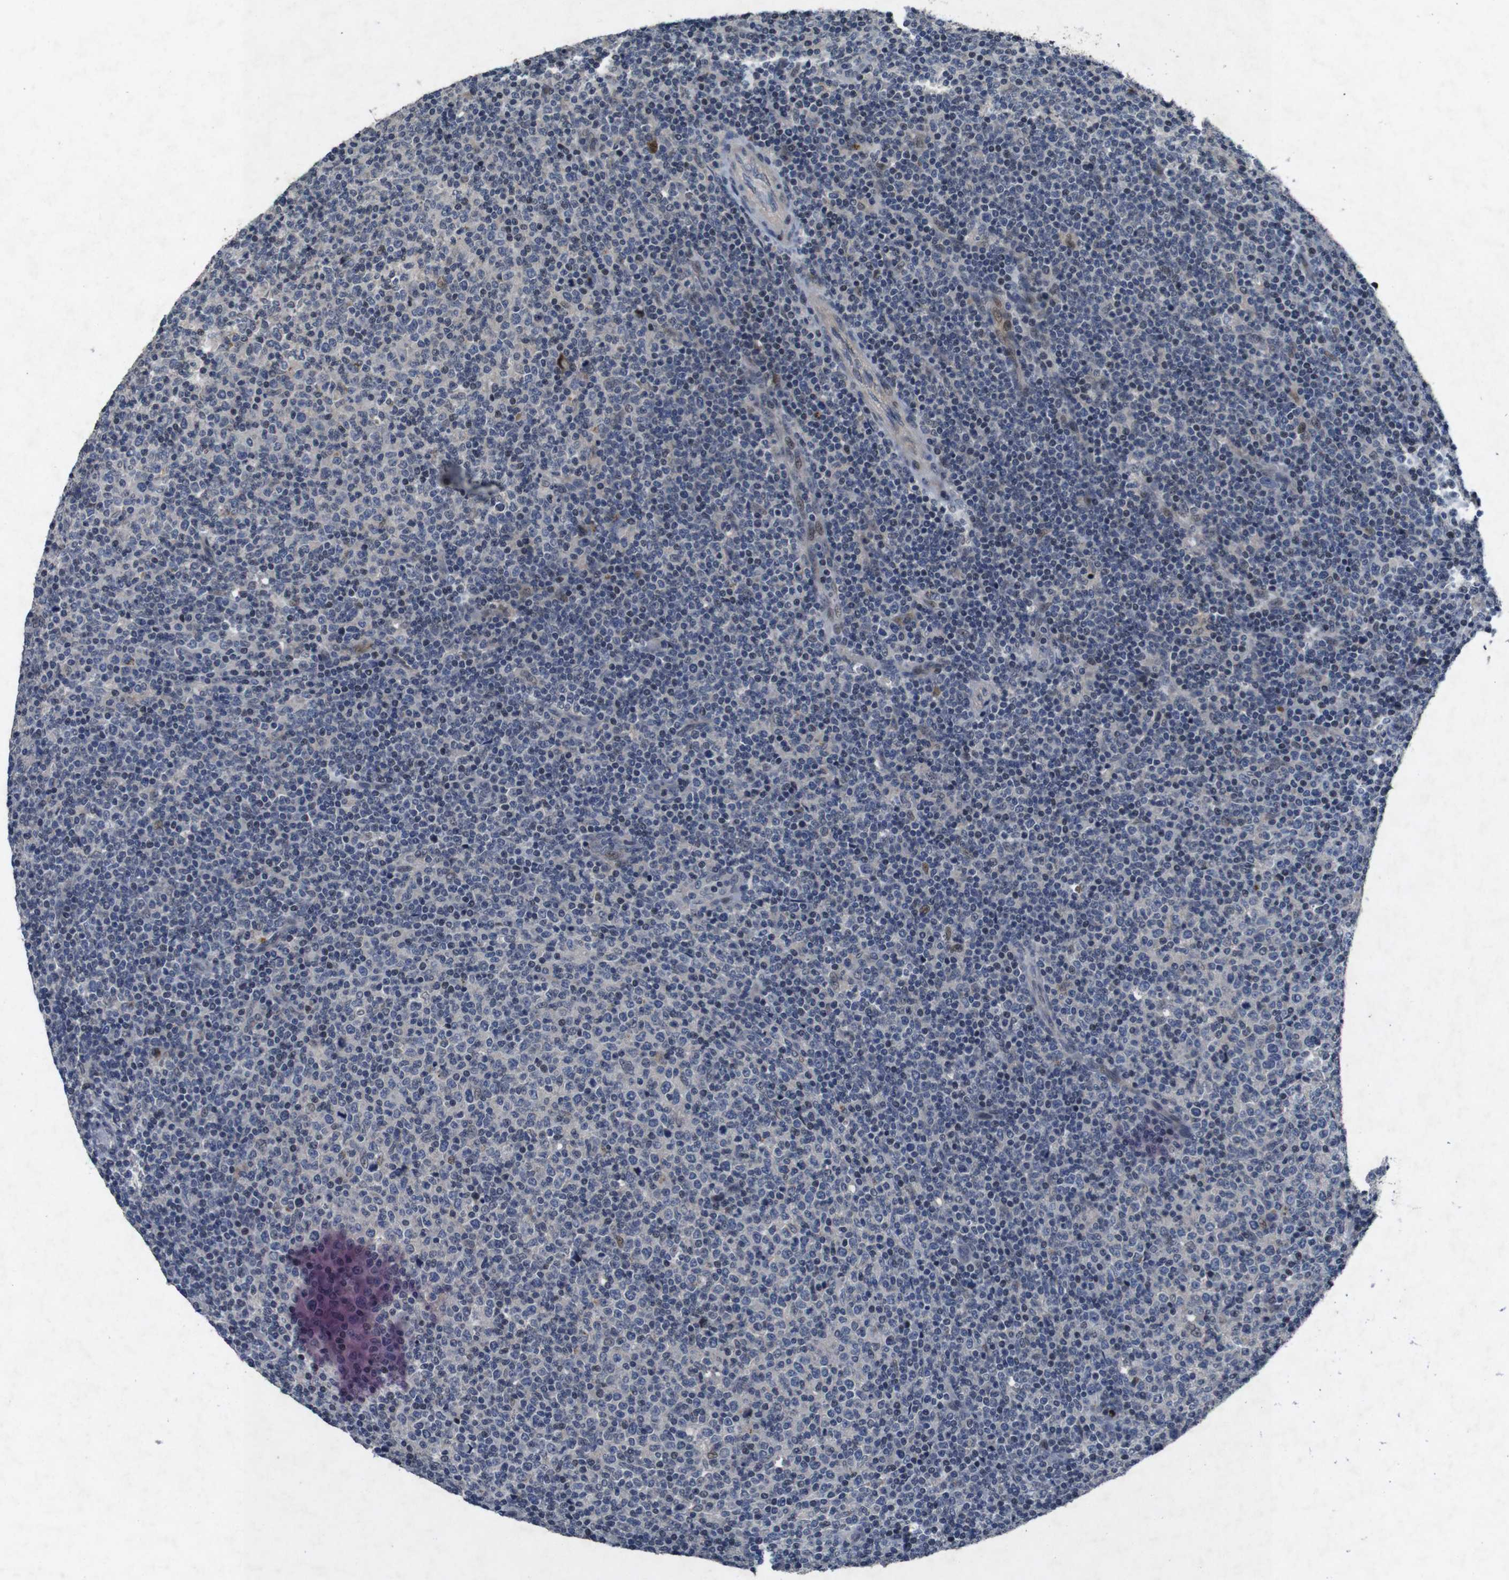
{"staining": {"intensity": "negative", "quantity": "none", "location": "none"}, "tissue": "lymphoma", "cell_type": "Tumor cells", "image_type": "cancer", "snomed": [{"axis": "morphology", "description": "Malignant lymphoma, non-Hodgkin's type, Low grade"}, {"axis": "topography", "description": "Lymph node"}], "caption": "This histopathology image is of malignant lymphoma, non-Hodgkin's type (low-grade) stained with IHC to label a protein in brown with the nuclei are counter-stained blue. There is no staining in tumor cells.", "gene": "AKT3", "patient": {"sex": "male", "age": 70}}